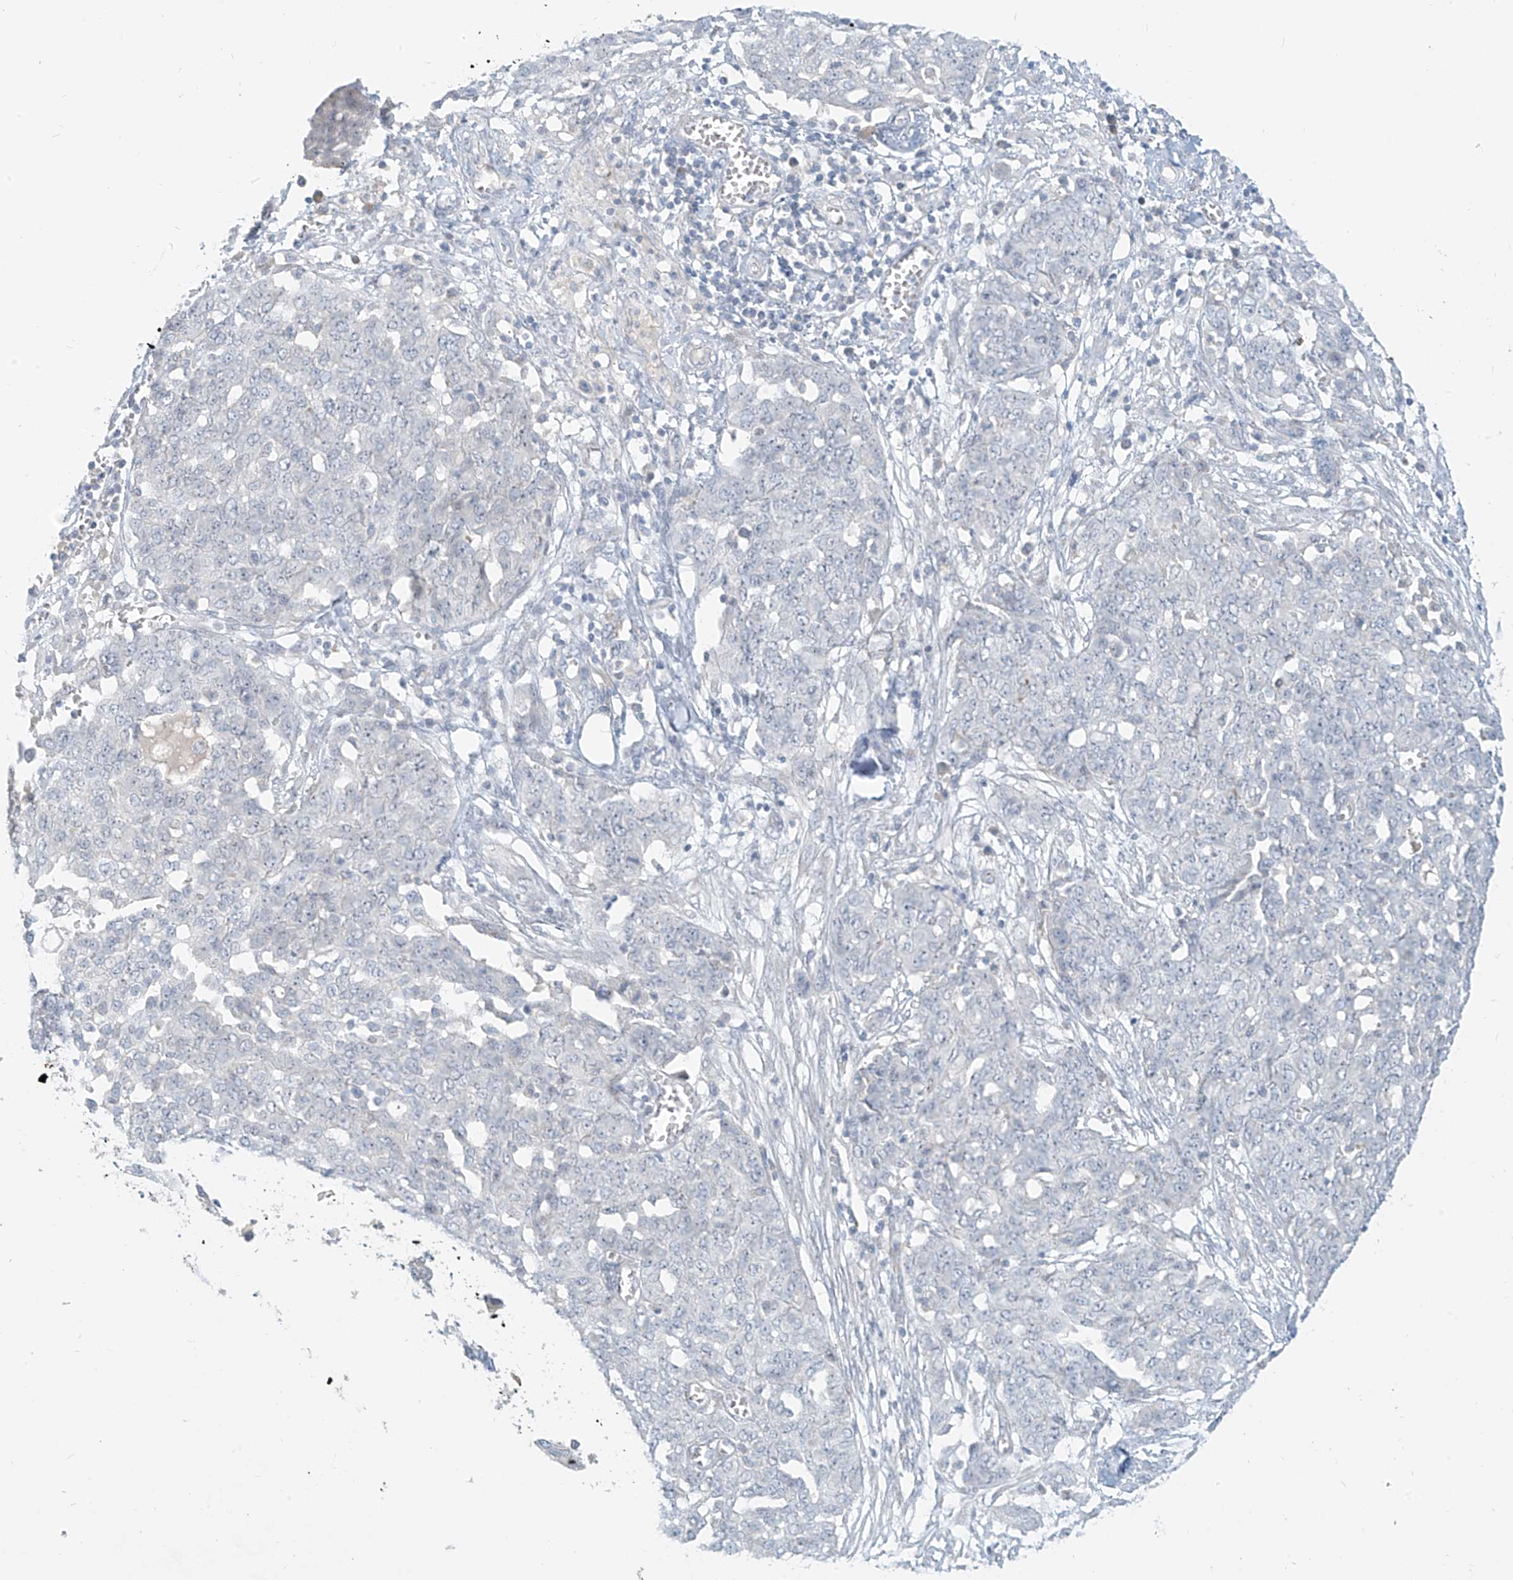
{"staining": {"intensity": "negative", "quantity": "none", "location": "none"}, "tissue": "ovarian cancer", "cell_type": "Tumor cells", "image_type": "cancer", "snomed": [{"axis": "morphology", "description": "Cystadenocarcinoma, serous, NOS"}, {"axis": "topography", "description": "Soft tissue"}, {"axis": "topography", "description": "Ovary"}], "caption": "This photomicrograph is of ovarian serous cystadenocarcinoma stained with IHC to label a protein in brown with the nuclei are counter-stained blue. There is no staining in tumor cells.", "gene": "C2orf42", "patient": {"sex": "female", "age": 57}}